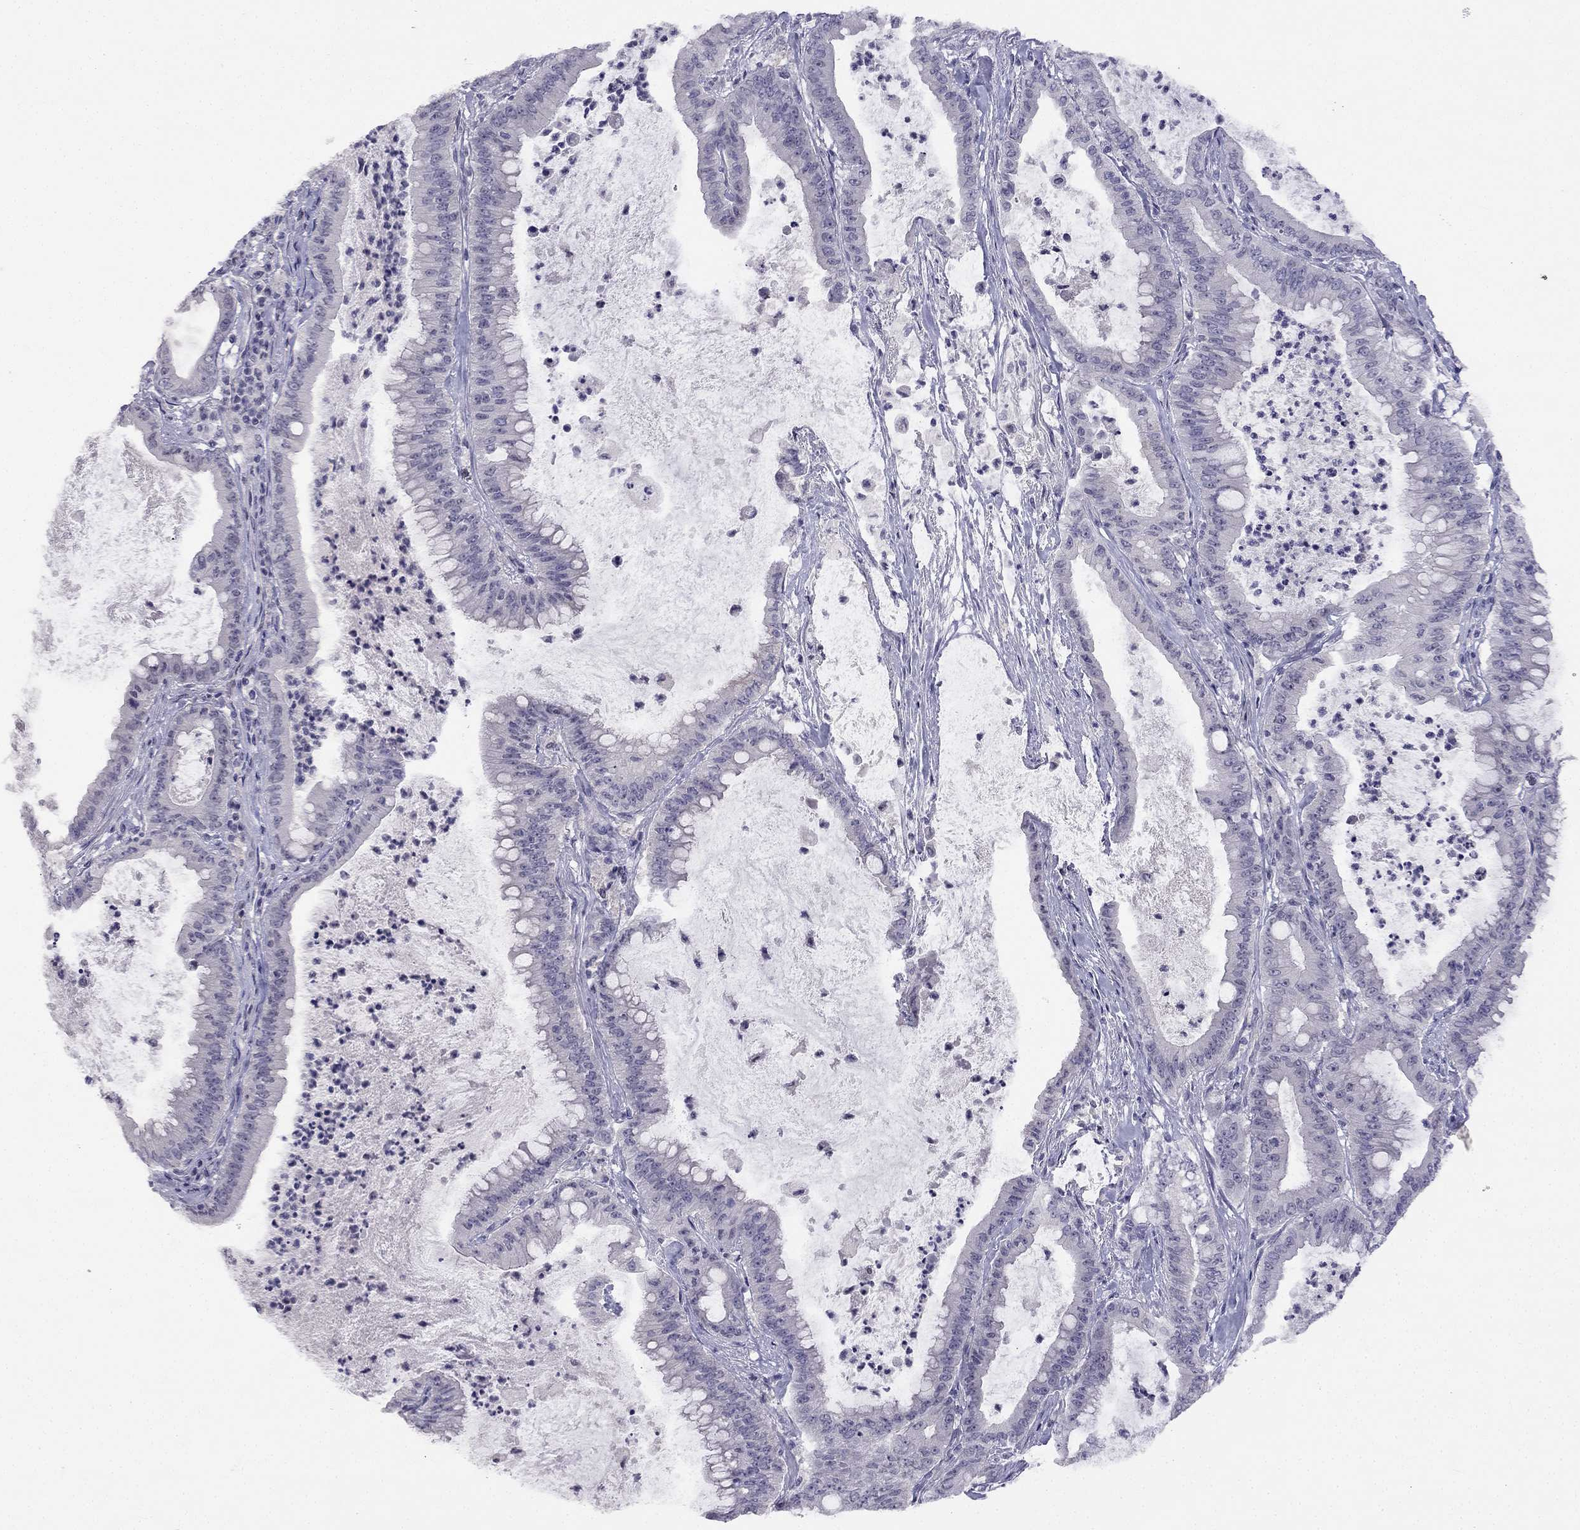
{"staining": {"intensity": "negative", "quantity": "none", "location": "none"}, "tissue": "pancreatic cancer", "cell_type": "Tumor cells", "image_type": "cancer", "snomed": [{"axis": "morphology", "description": "Adenocarcinoma, NOS"}, {"axis": "topography", "description": "Pancreas"}], "caption": "Immunohistochemistry (IHC) photomicrograph of neoplastic tissue: adenocarcinoma (pancreatic) stained with DAB exhibits no significant protein positivity in tumor cells.", "gene": "C16orf89", "patient": {"sex": "male", "age": 71}}